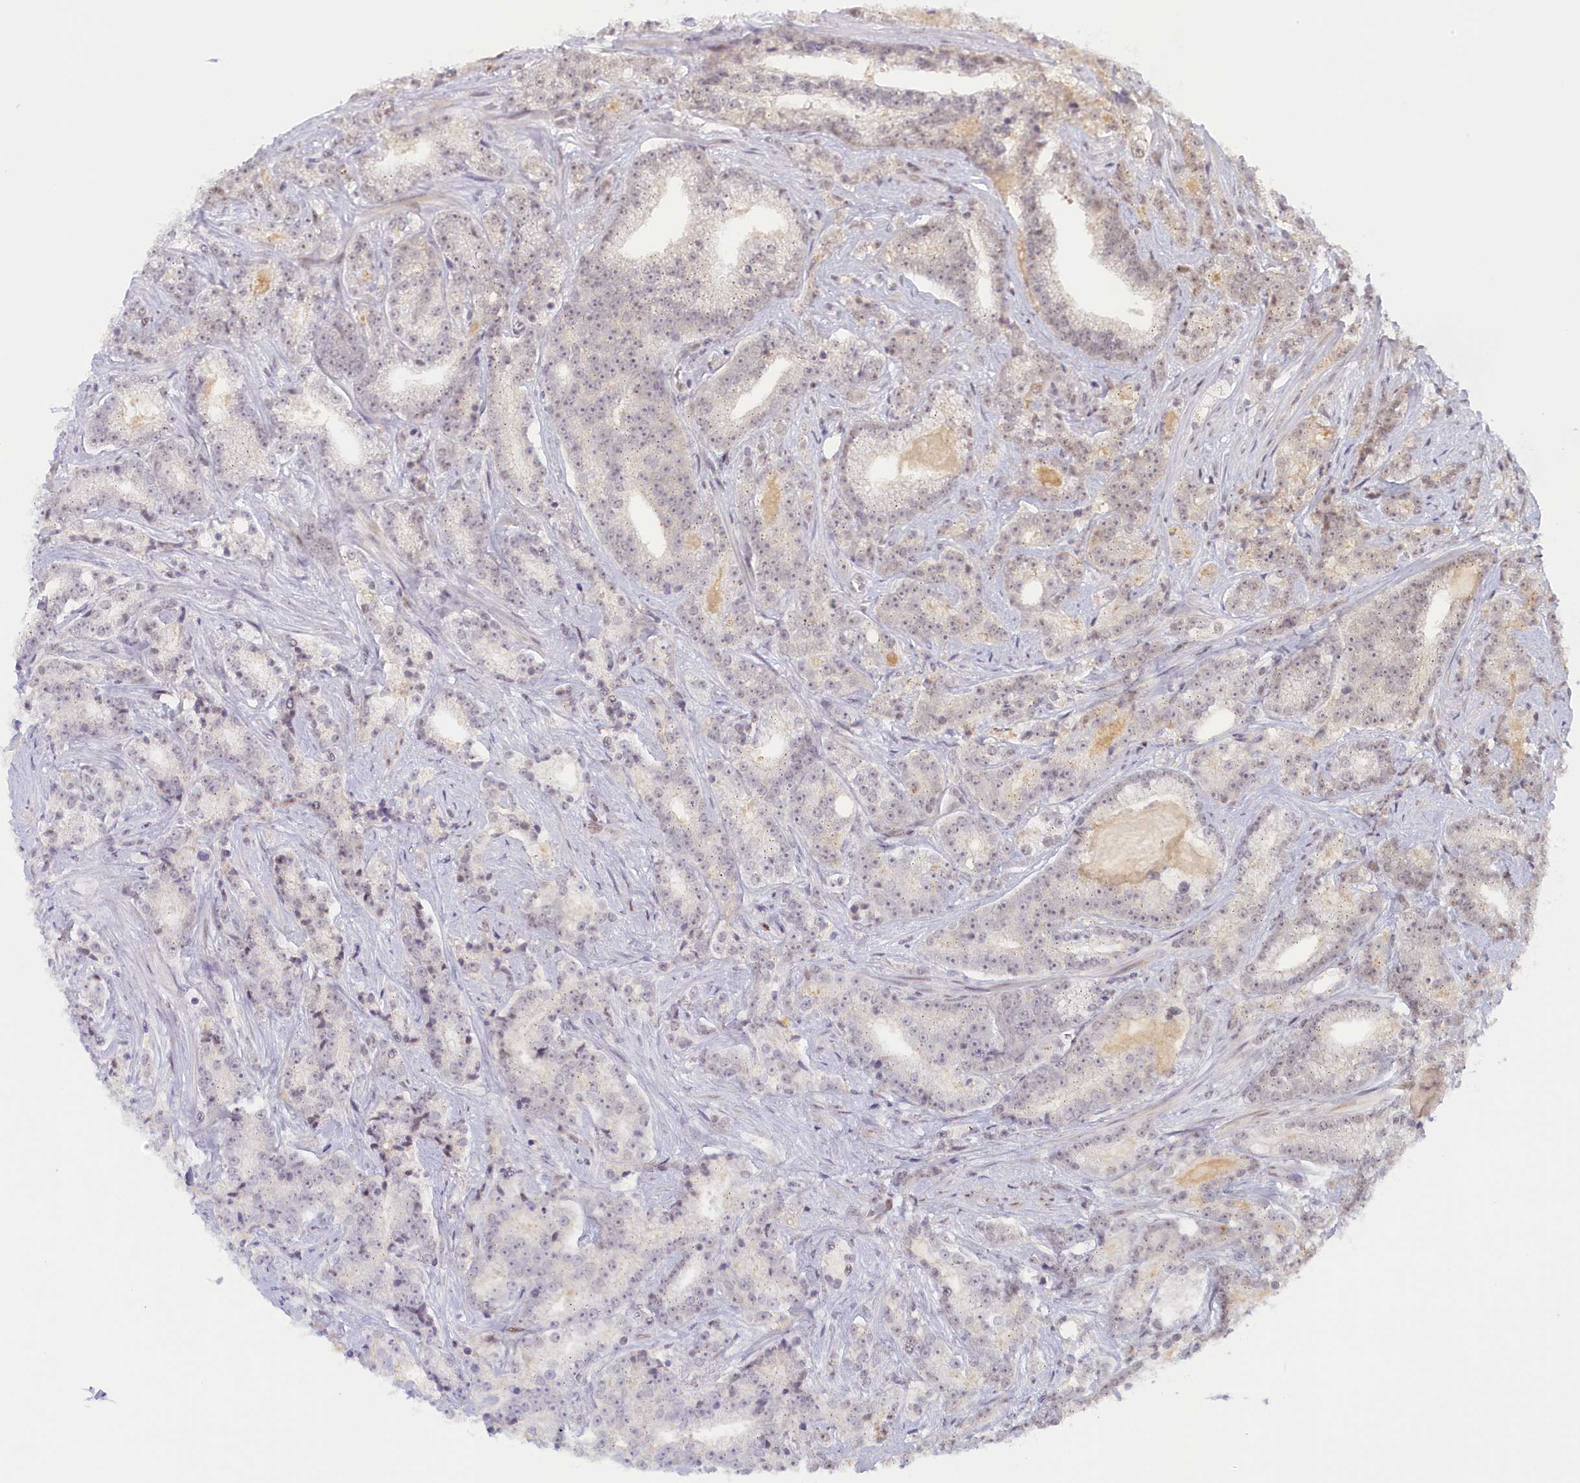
{"staining": {"intensity": "weak", "quantity": "<25%", "location": "nuclear"}, "tissue": "prostate cancer", "cell_type": "Tumor cells", "image_type": "cancer", "snomed": [{"axis": "morphology", "description": "Adenocarcinoma, High grade"}, {"axis": "topography", "description": "Prostate"}], "caption": "Immunohistochemical staining of human prostate high-grade adenocarcinoma demonstrates no significant positivity in tumor cells. (Brightfield microscopy of DAB immunohistochemistry (IHC) at high magnification).", "gene": "SEC31B", "patient": {"sex": "male", "age": 67}}